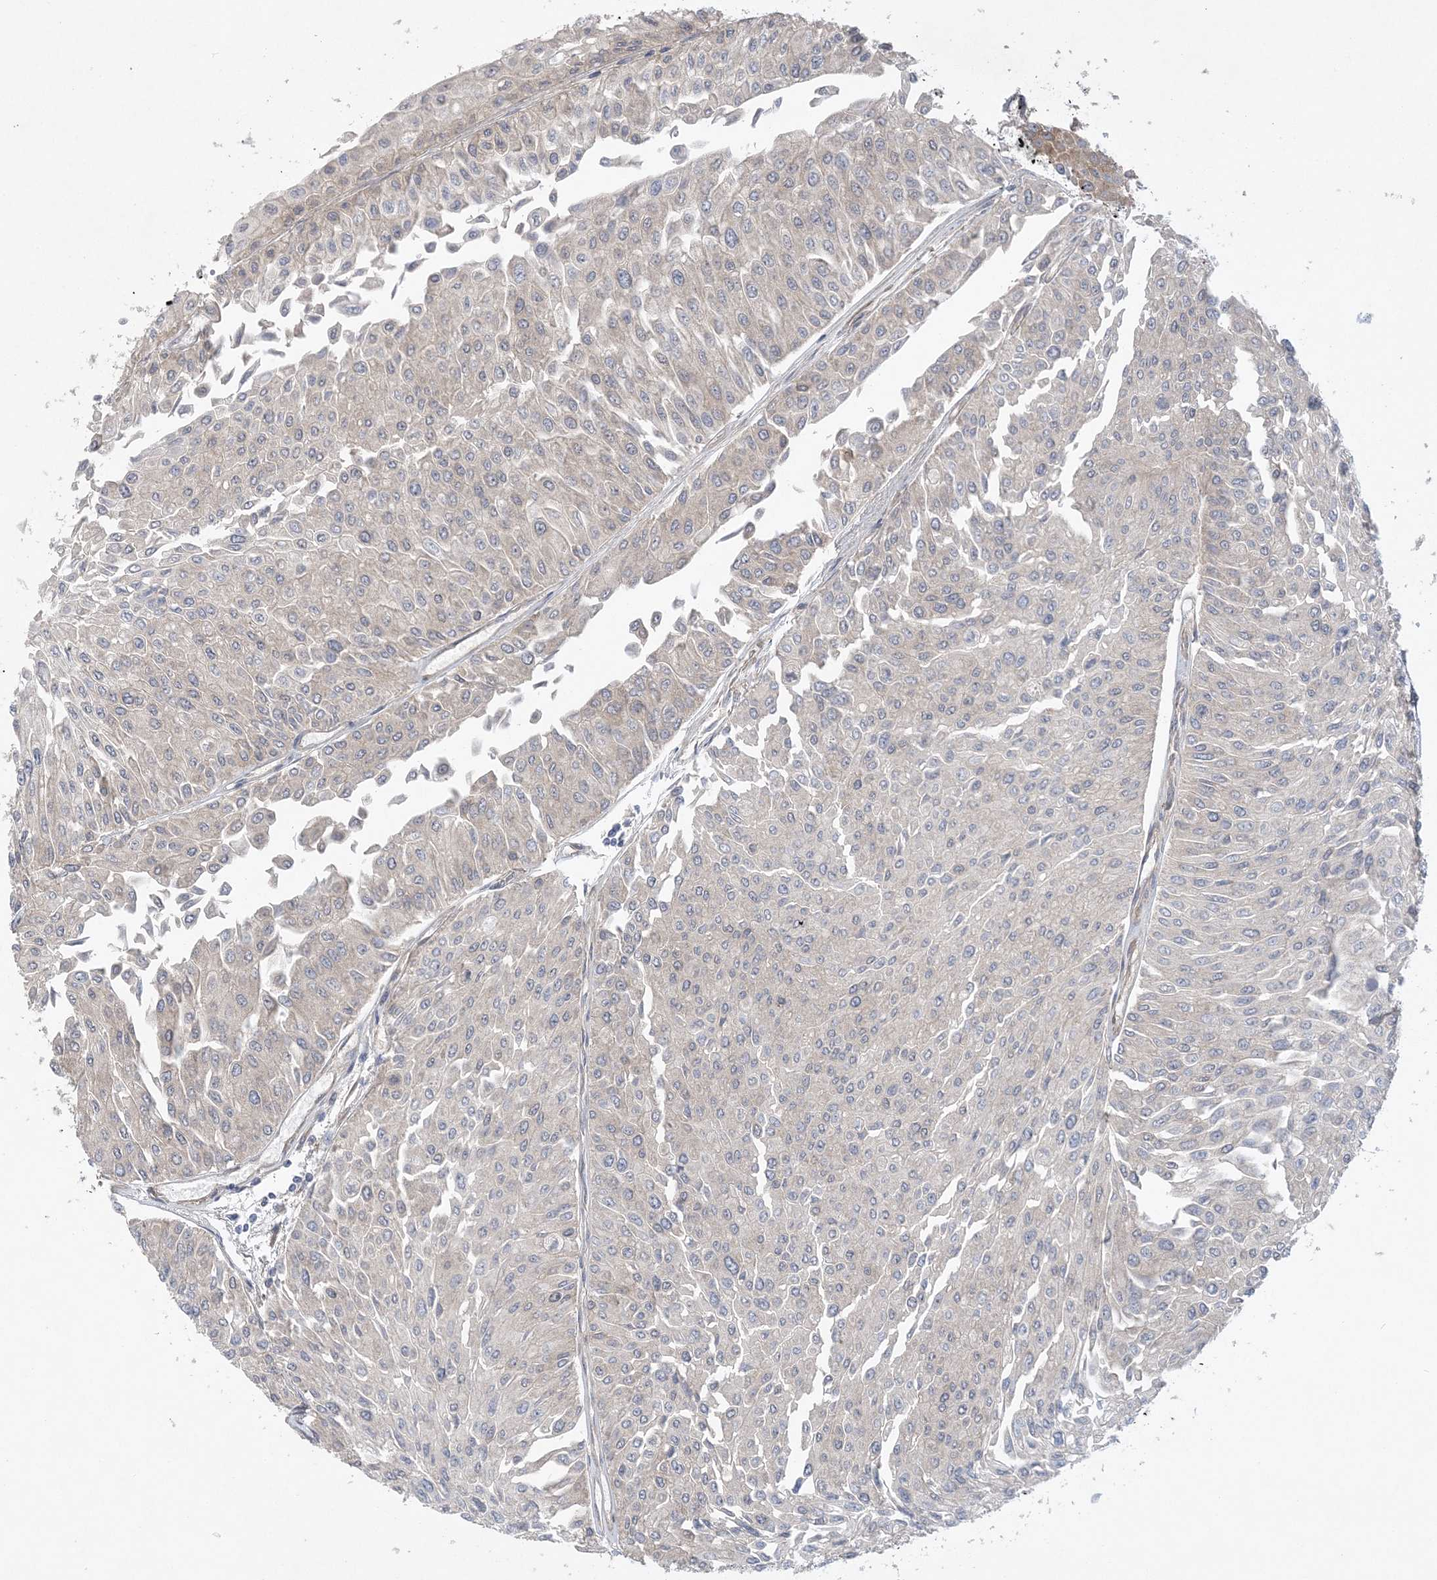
{"staining": {"intensity": "negative", "quantity": "none", "location": "none"}, "tissue": "urothelial cancer", "cell_type": "Tumor cells", "image_type": "cancer", "snomed": [{"axis": "morphology", "description": "Urothelial carcinoma, Low grade"}, {"axis": "topography", "description": "Urinary bladder"}], "caption": "Urothelial cancer was stained to show a protein in brown. There is no significant positivity in tumor cells.", "gene": "MAP4K5", "patient": {"sex": "male", "age": 67}}